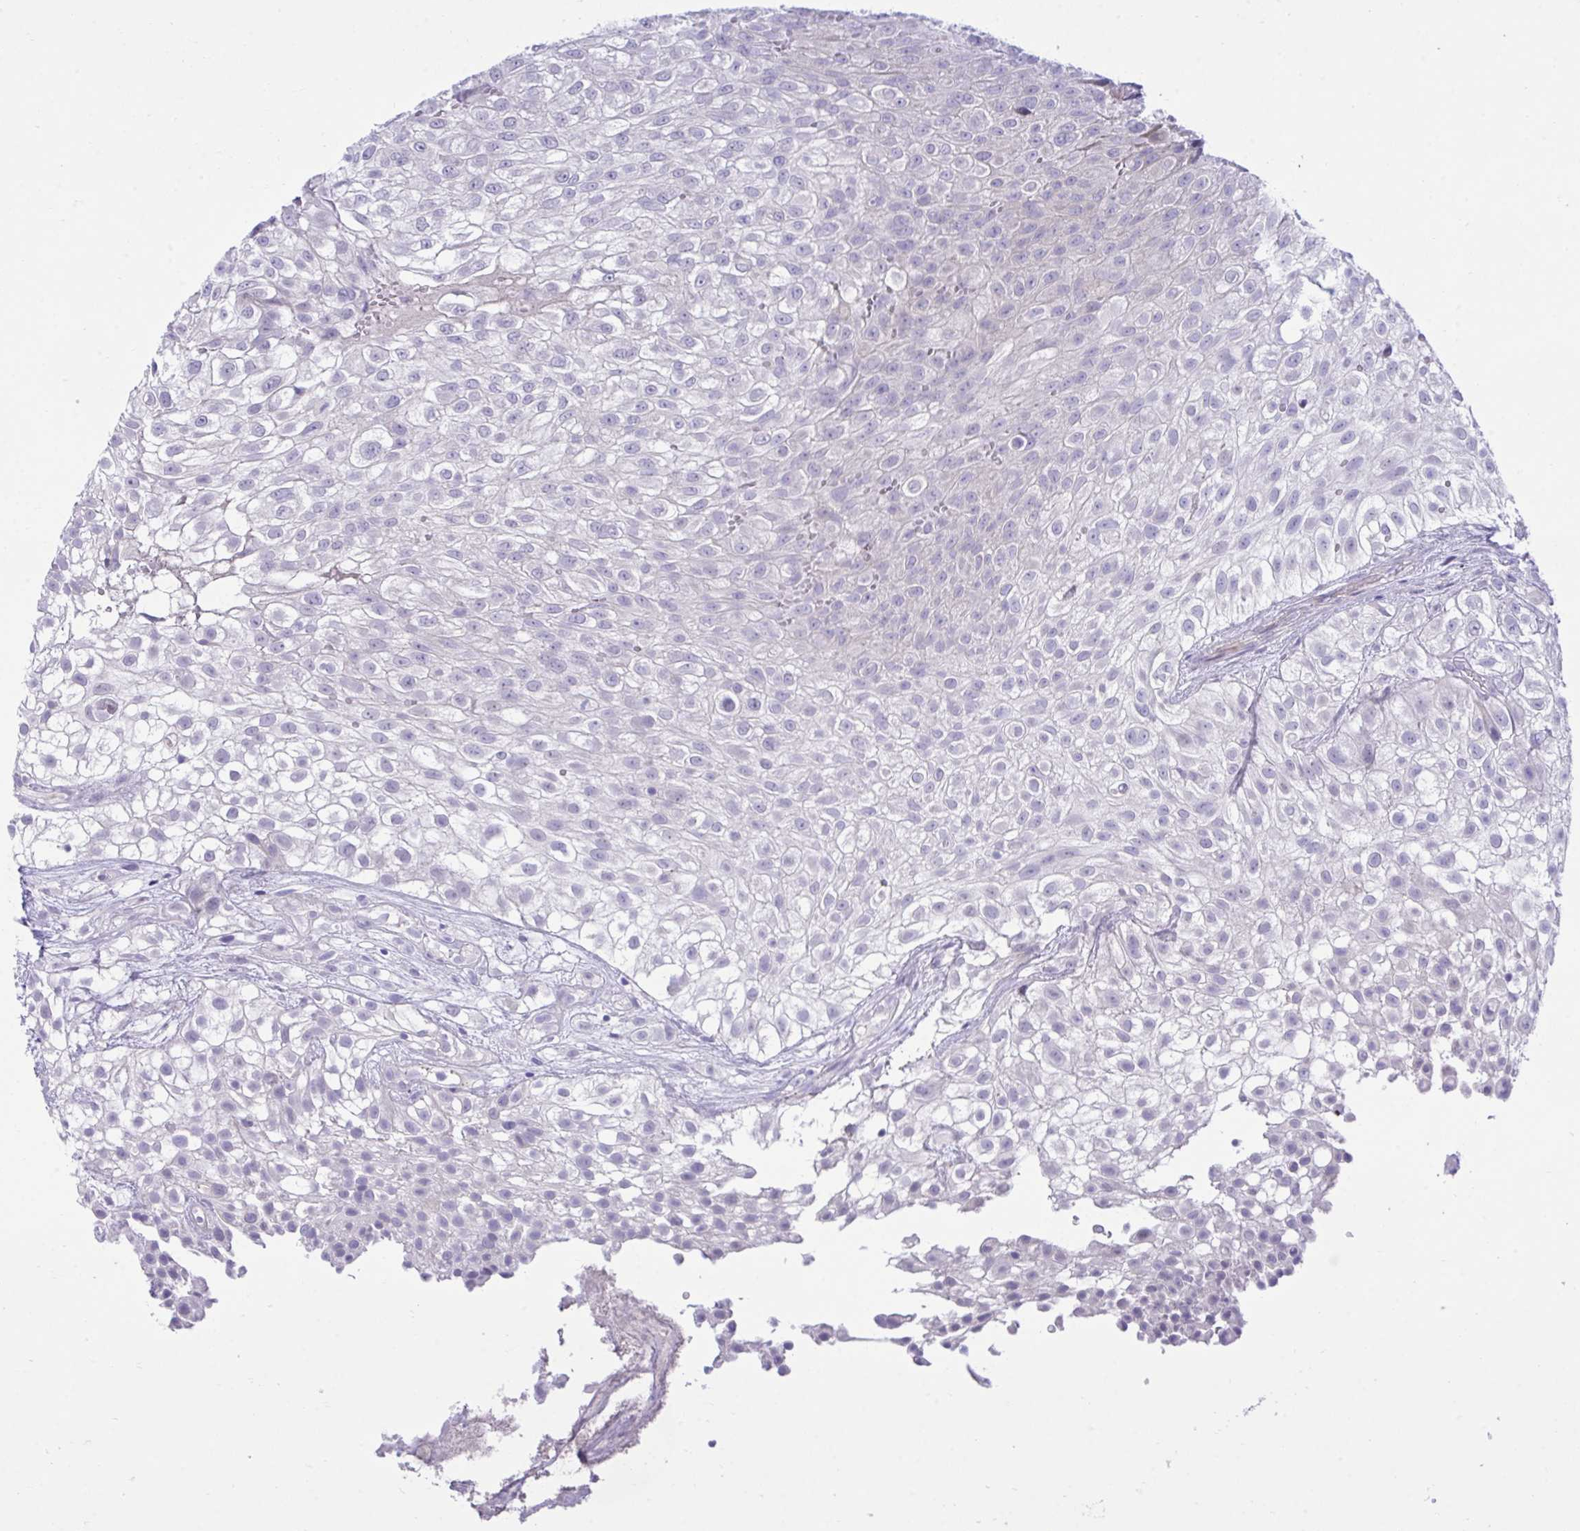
{"staining": {"intensity": "negative", "quantity": "none", "location": "none"}, "tissue": "urothelial cancer", "cell_type": "Tumor cells", "image_type": "cancer", "snomed": [{"axis": "morphology", "description": "Urothelial carcinoma, High grade"}, {"axis": "topography", "description": "Urinary bladder"}], "caption": "A histopathology image of human urothelial cancer is negative for staining in tumor cells.", "gene": "MED9", "patient": {"sex": "male", "age": 56}}